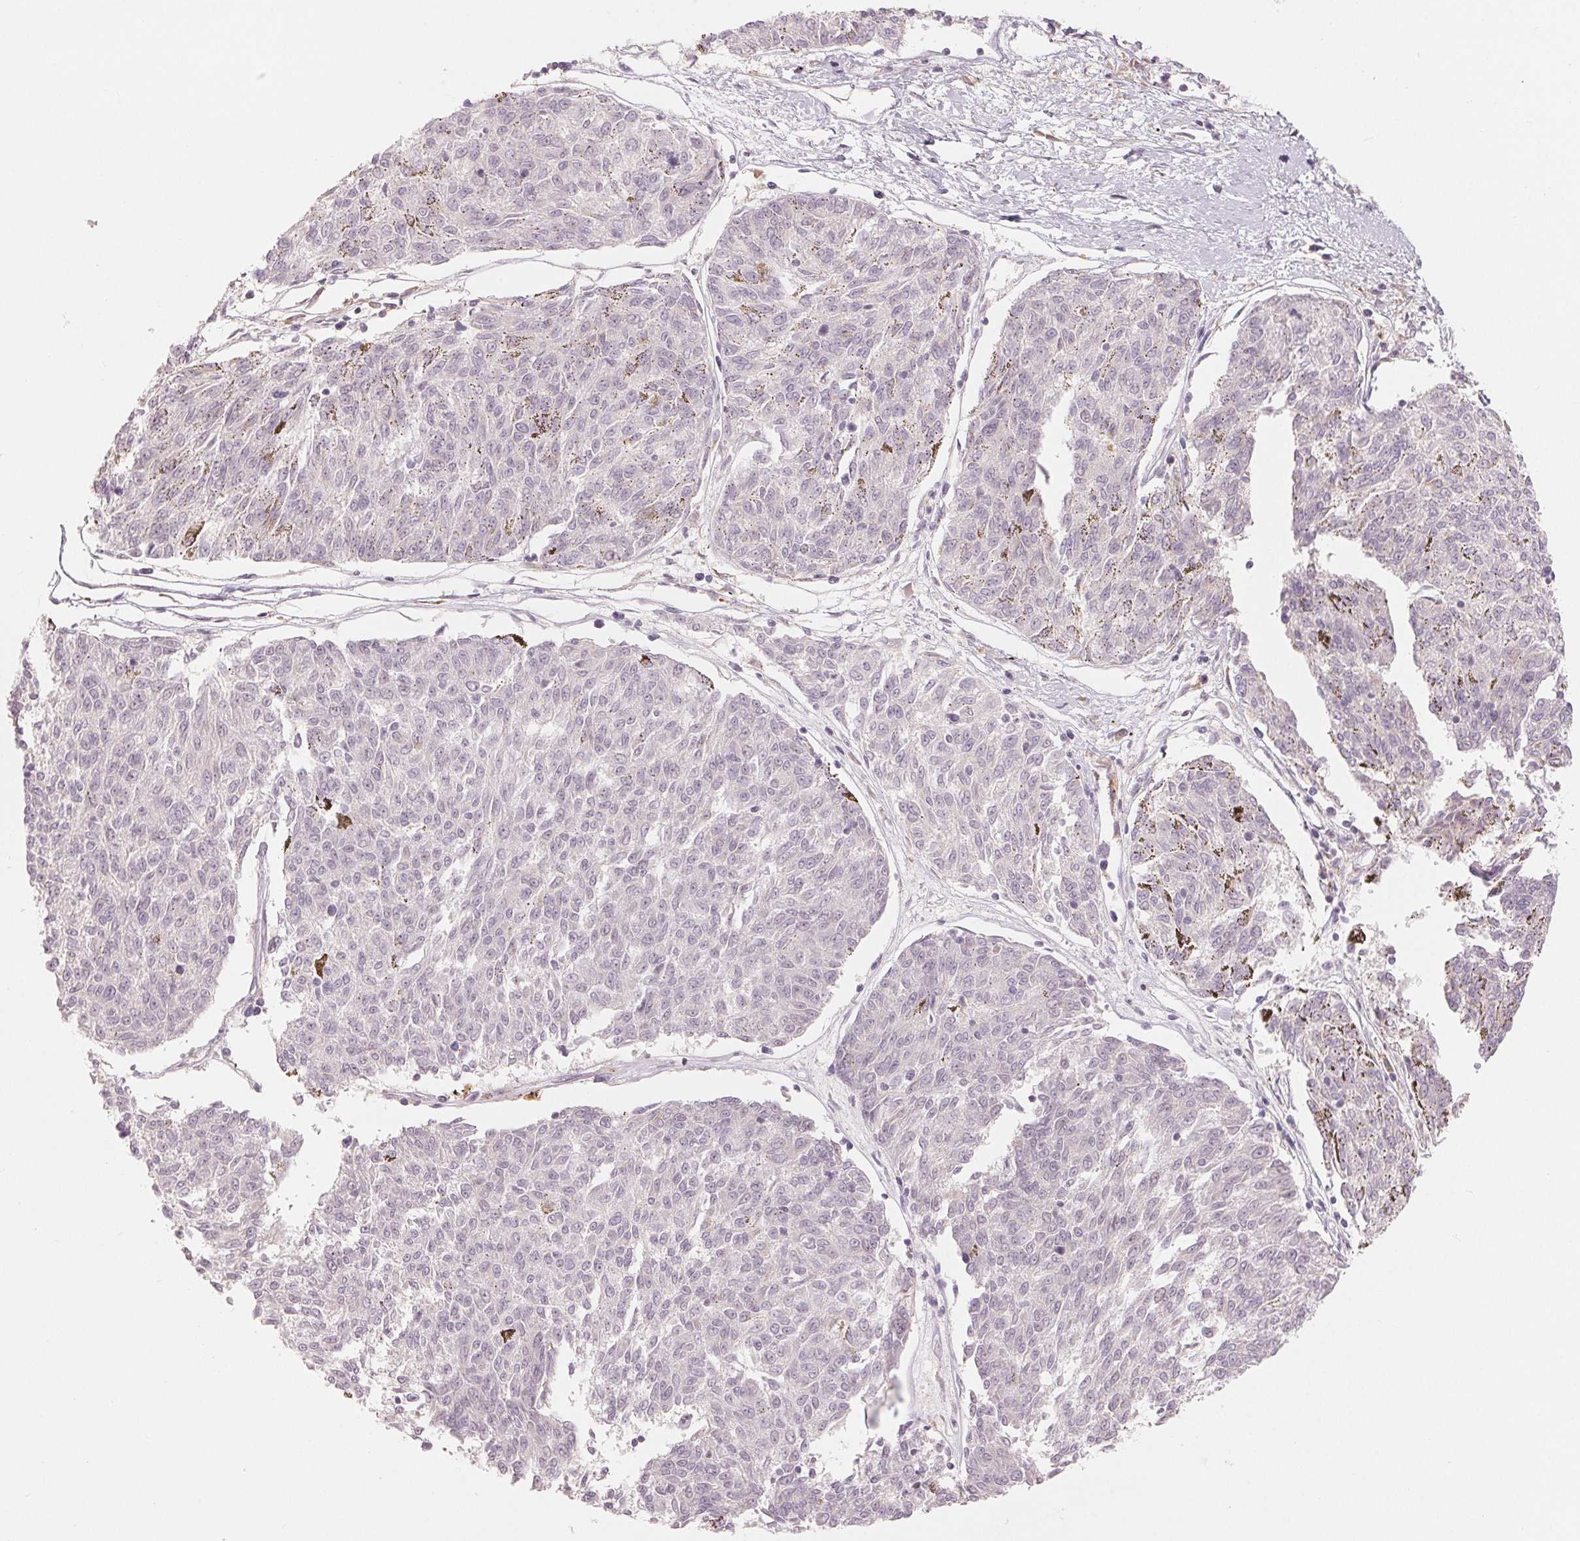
{"staining": {"intensity": "negative", "quantity": "none", "location": "none"}, "tissue": "melanoma", "cell_type": "Tumor cells", "image_type": "cancer", "snomed": [{"axis": "morphology", "description": "Malignant melanoma, NOS"}, {"axis": "topography", "description": "Skin"}], "caption": "An immunohistochemistry (IHC) photomicrograph of melanoma is shown. There is no staining in tumor cells of melanoma.", "gene": "DENND2C", "patient": {"sex": "female", "age": 72}}